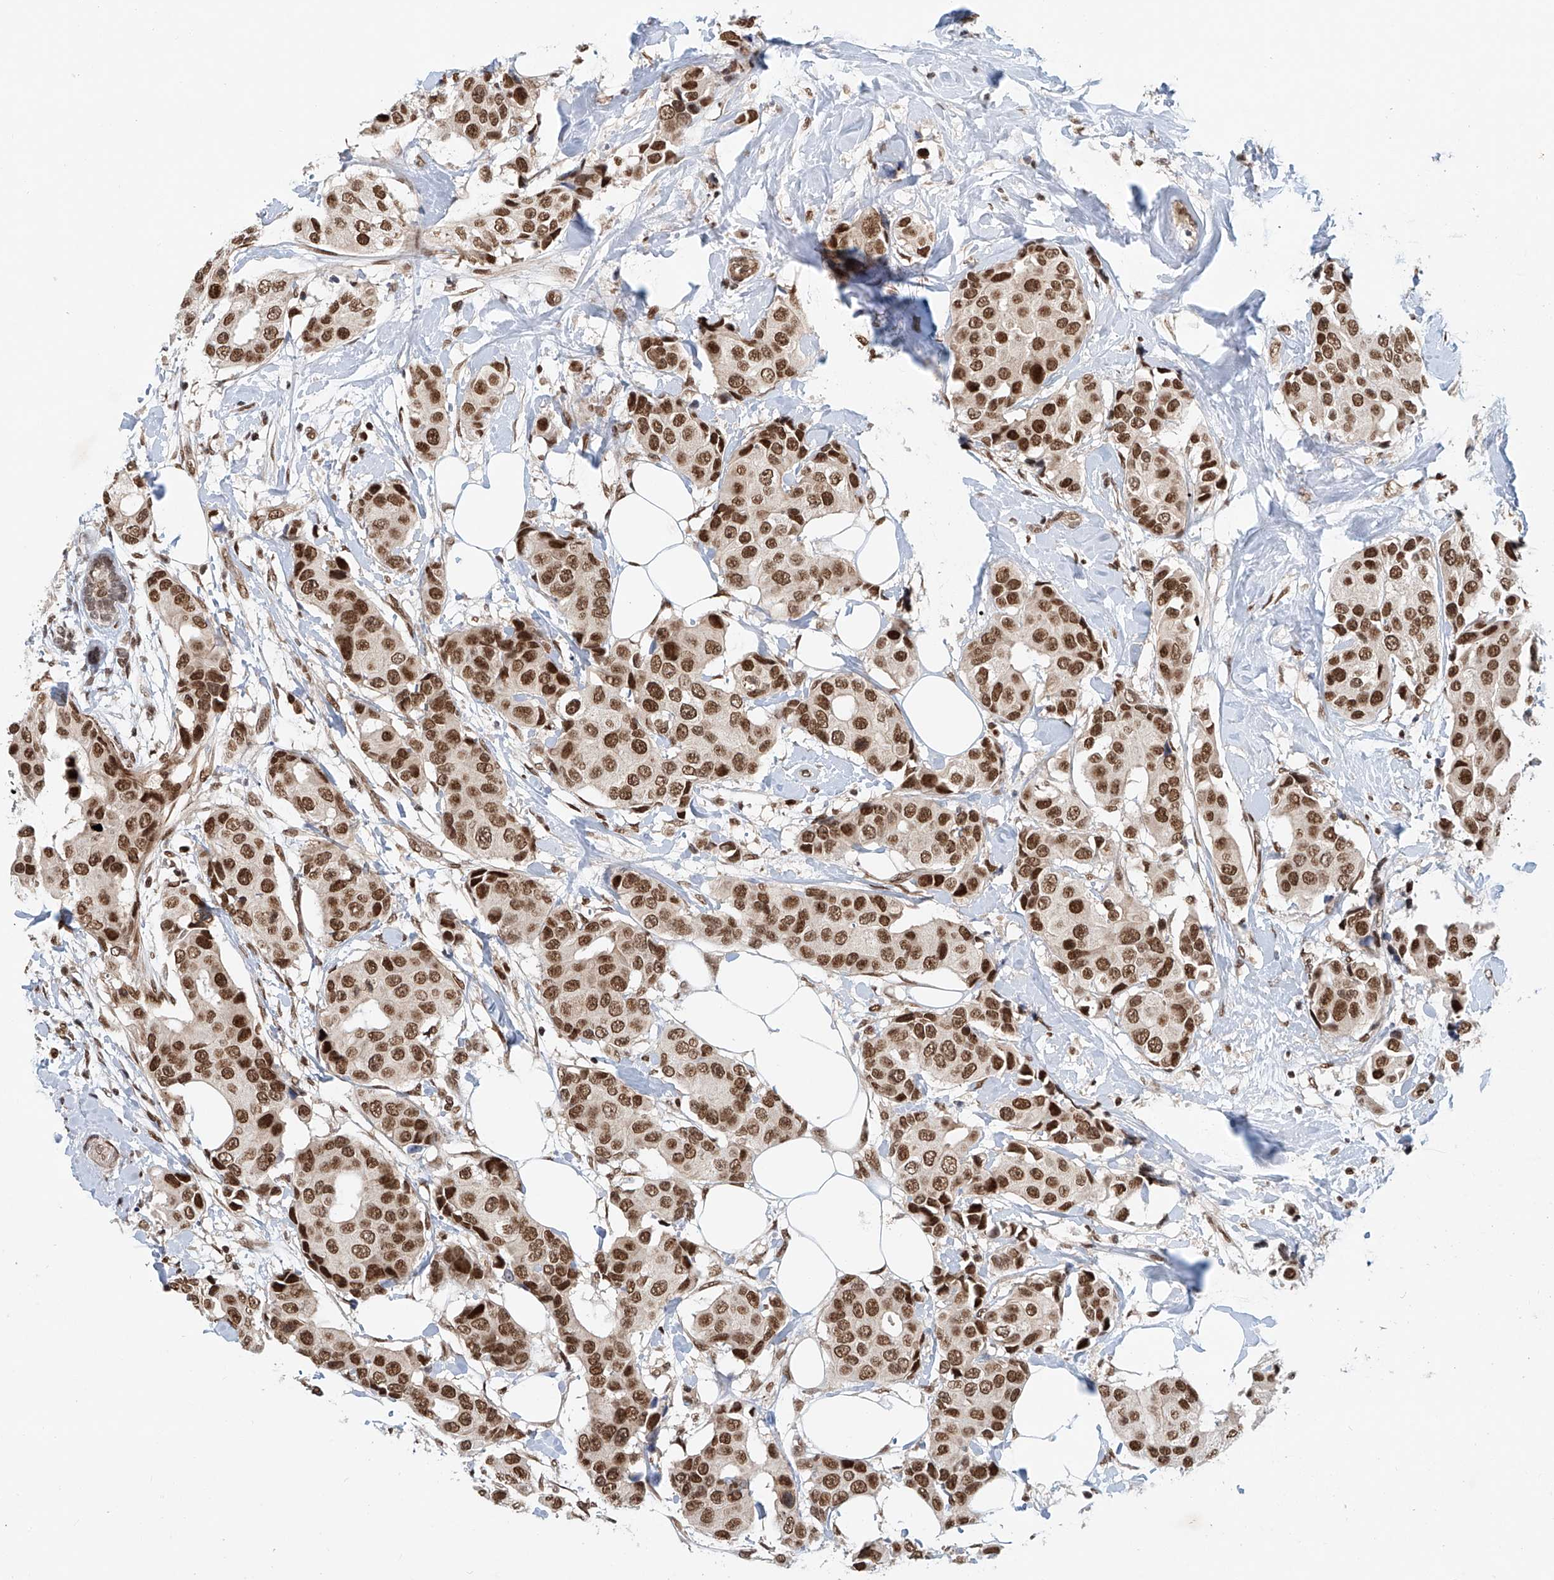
{"staining": {"intensity": "strong", "quantity": ">75%", "location": "nuclear"}, "tissue": "breast cancer", "cell_type": "Tumor cells", "image_type": "cancer", "snomed": [{"axis": "morphology", "description": "Normal tissue, NOS"}, {"axis": "morphology", "description": "Duct carcinoma"}, {"axis": "topography", "description": "Breast"}], "caption": "A brown stain labels strong nuclear staining of a protein in intraductal carcinoma (breast) tumor cells. Nuclei are stained in blue.", "gene": "ZNF470", "patient": {"sex": "female", "age": 39}}